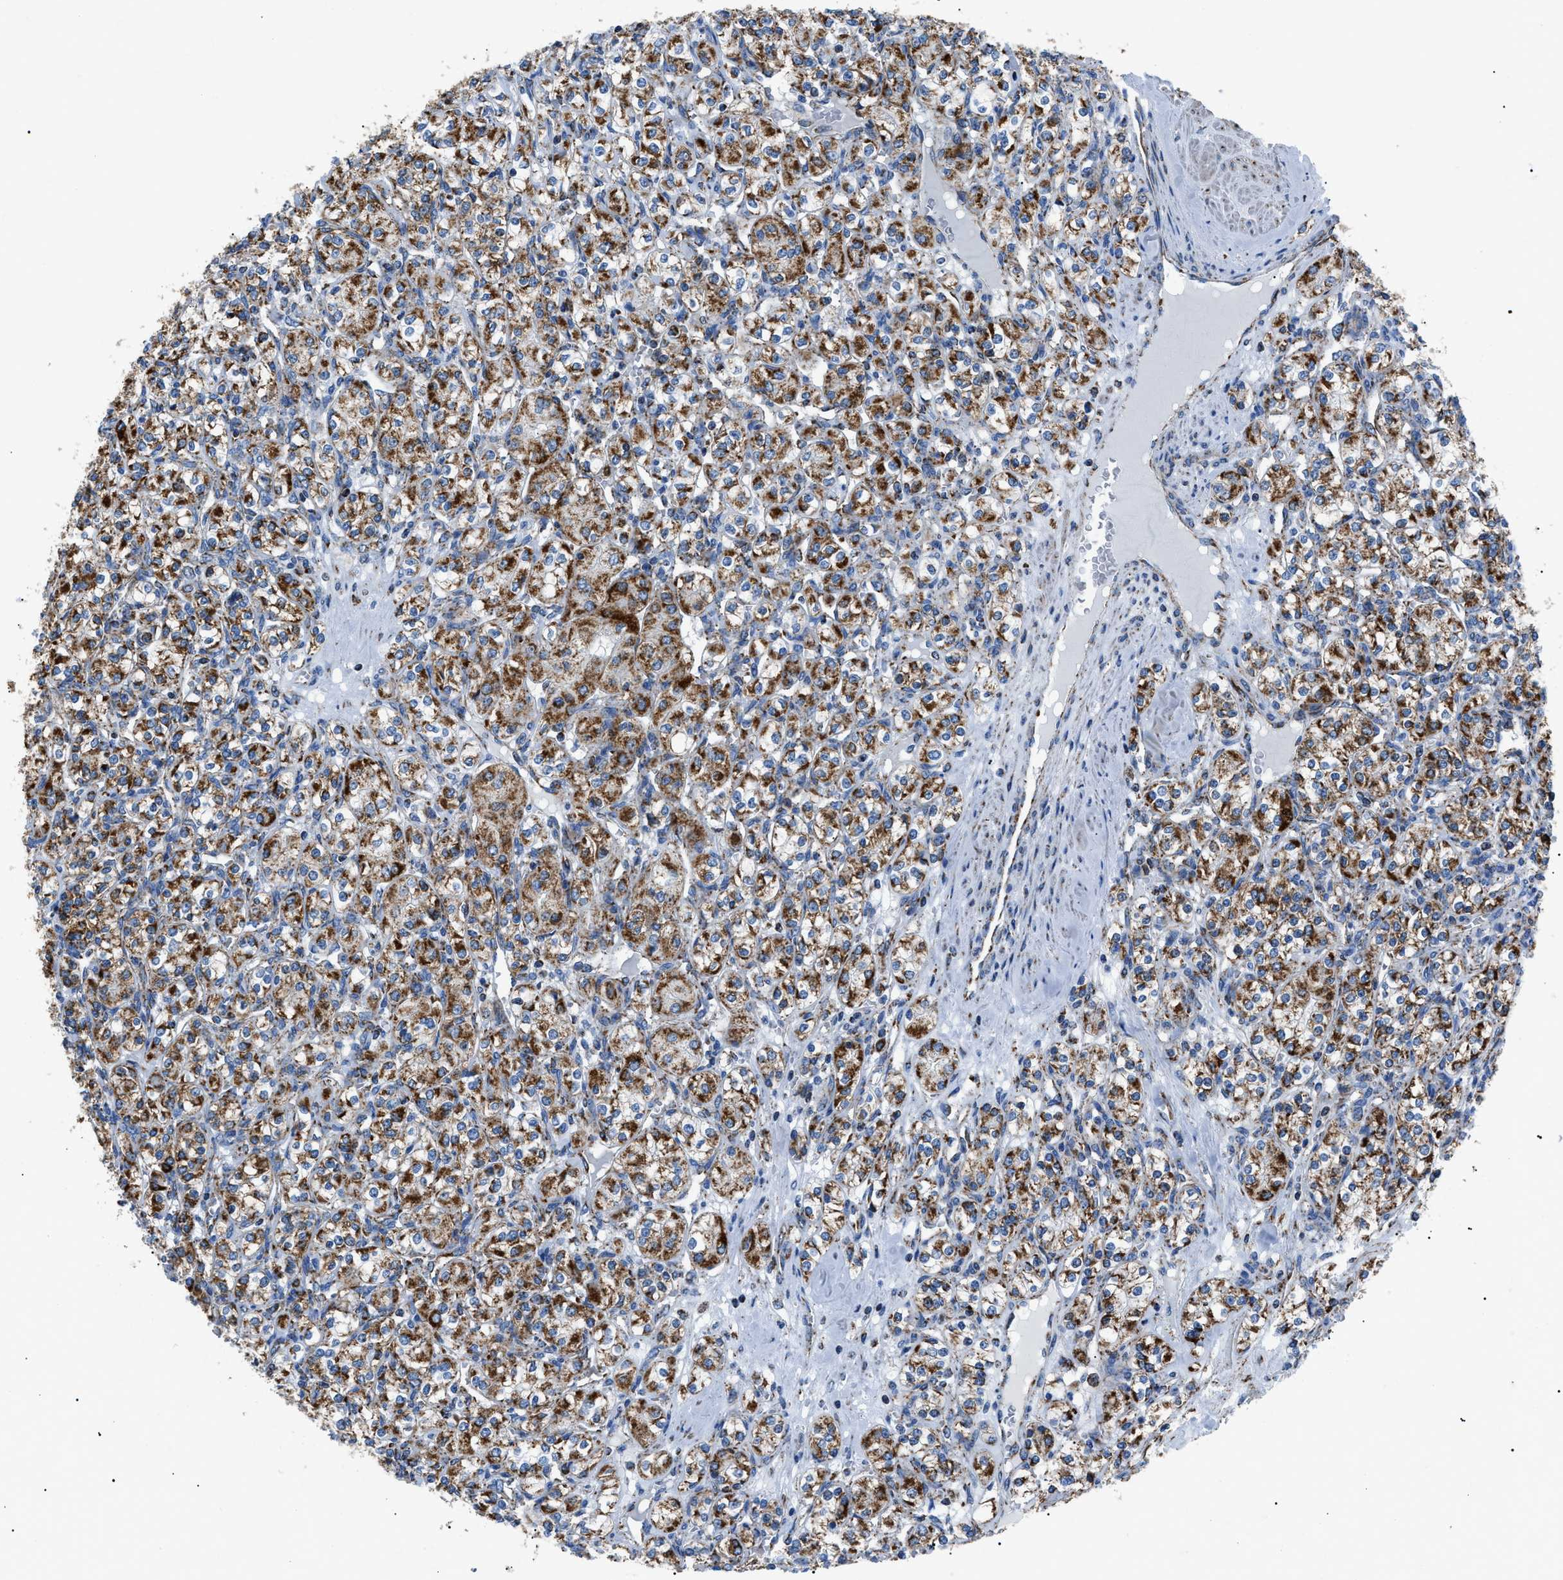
{"staining": {"intensity": "moderate", "quantity": ">75%", "location": "cytoplasmic/membranous"}, "tissue": "renal cancer", "cell_type": "Tumor cells", "image_type": "cancer", "snomed": [{"axis": "morphology", "description": "Adenocarcinoma, NOS"}, {"axis": "topography", "description": "Kidney"}], "caption": "This photomicrograph demonstrates adenocarcinoma (renal) stained with immunohistochemistry to label a protein in brown. The cytoplasmic/membranous of tumor cells show moderate positivity for the protein. Nuclei are counter-stained blue.", "gene": "PHB2", "patient": {"sex": "male", "age": 77}}